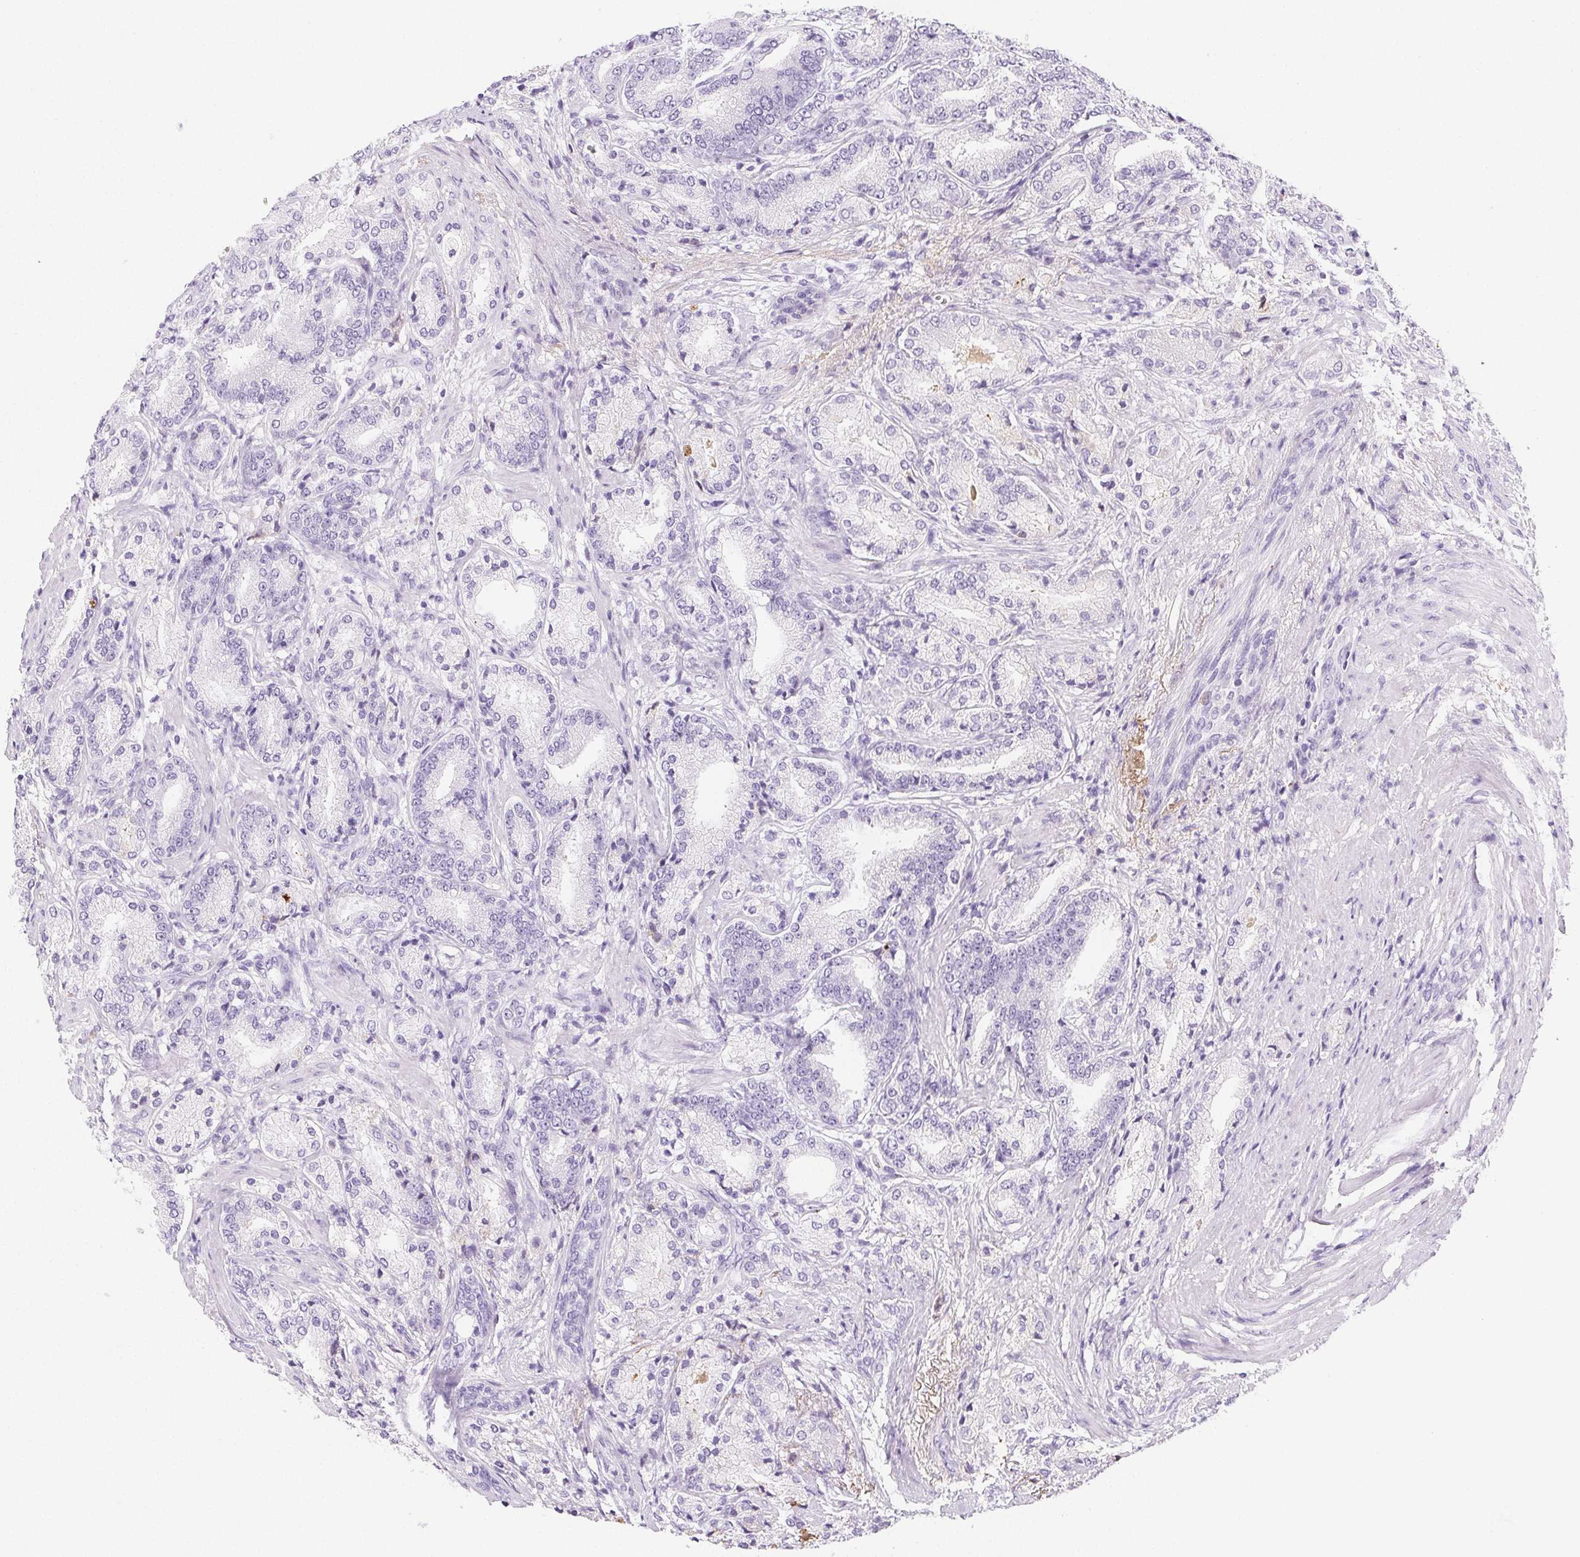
{"staining": {"intensity": "negative", "quantity": "none", "location": "none"}, "tissue": "prostate cancer", "cell_type": "Tumor cells", "image_type": "cancer", "snomed": [{"axis": "morphology", "description": "Adenocarcinoma, High grade"}, {"axis": "topography", "description": "Prostate and seminal vesicle, NOS"}], "caption": "There is no significant positivity in tumor cells of prostate cancer (high-grade adenocarcinoma).", "gene": "VTN", "patient": {"sex": "male", "age": 61}}